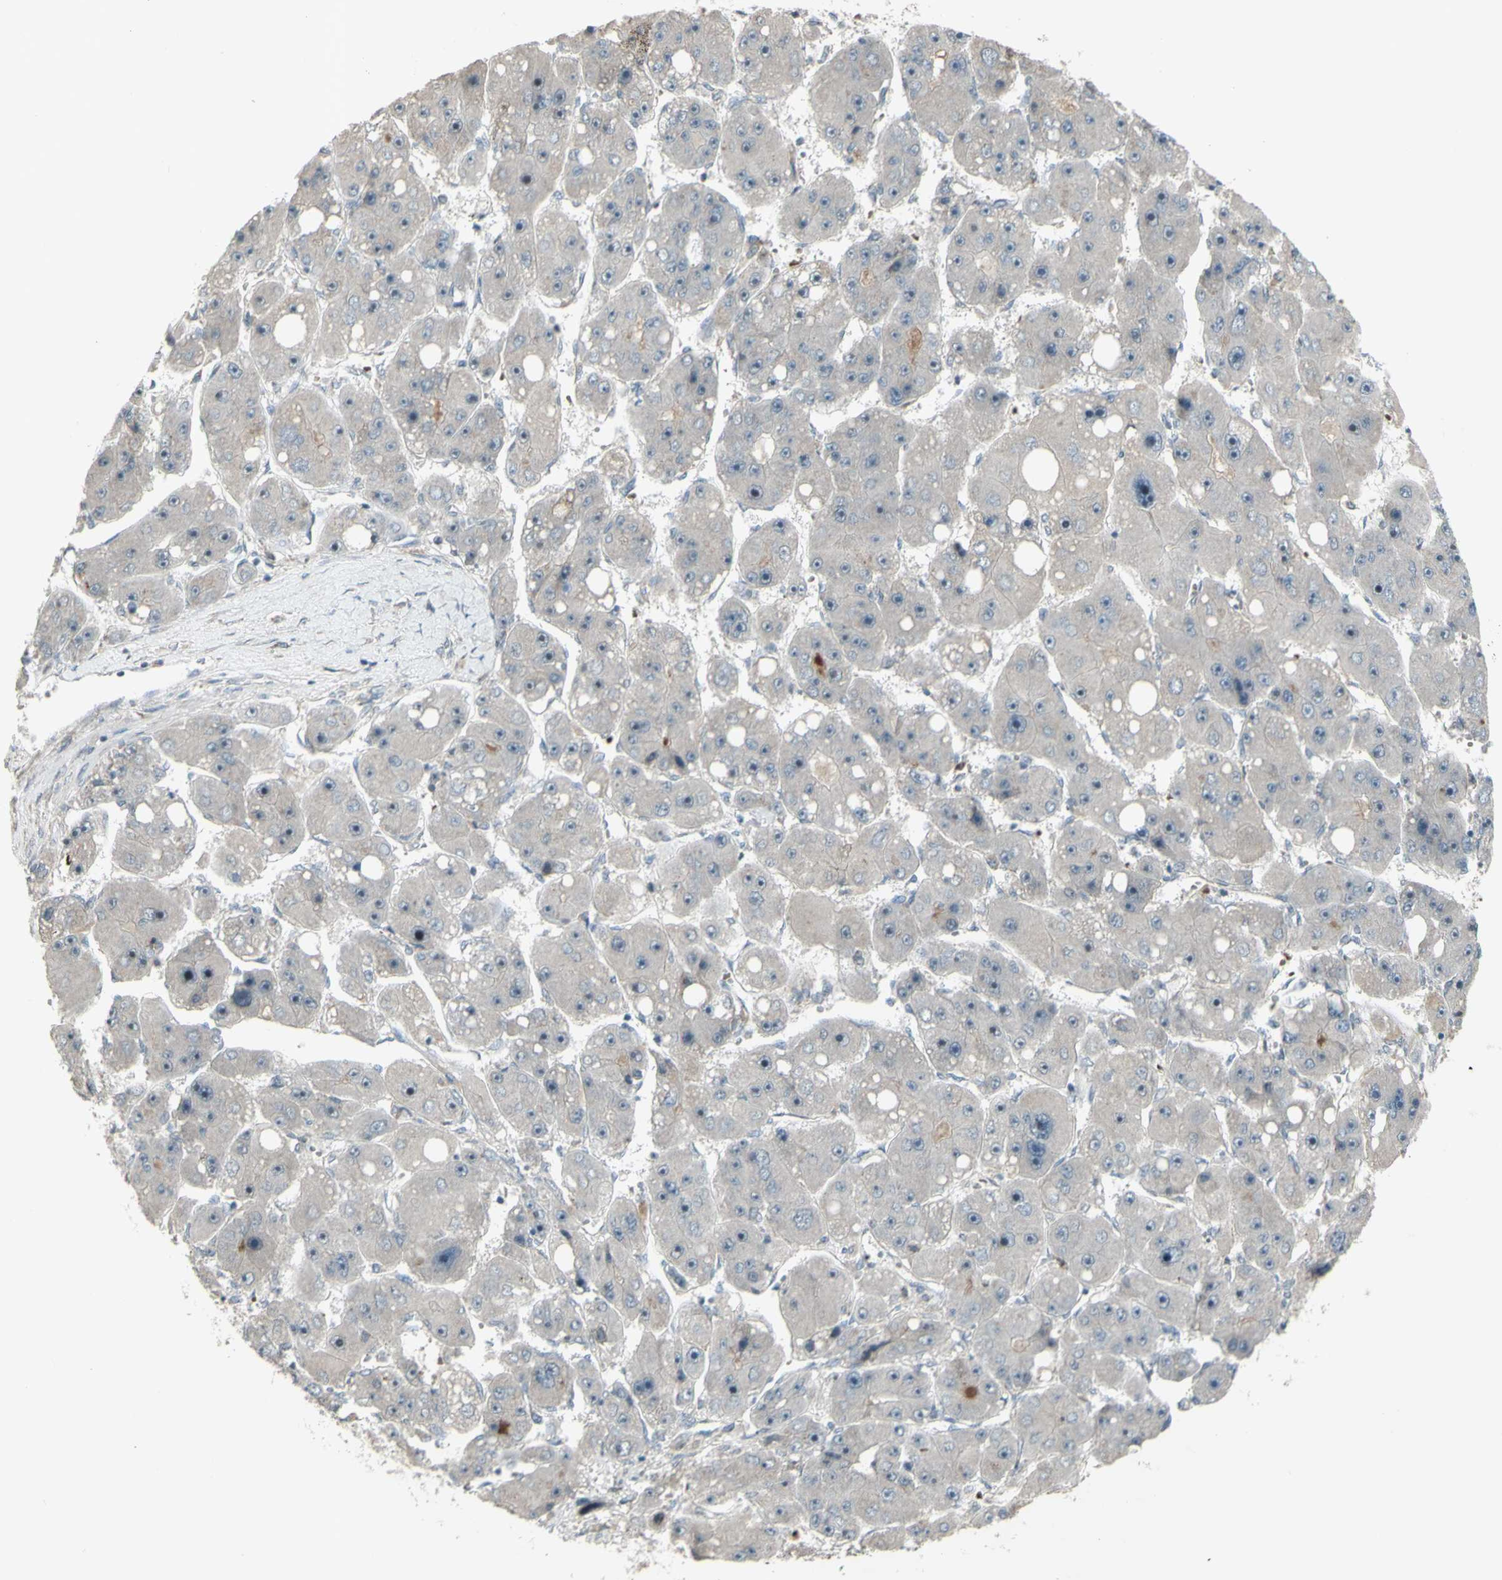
{"staining": {"intensity": "weak", "quantity": ">75%", "location": "cytoplasmic/membranous"}, "tissue": "liver cancer", "cell_type": "Tumor cells", "image_type": "cancer", "snomed": [{"axis": "morphology", "description": "Carcinoma, Hepatocellular, NOS"}, {"axis": "topography", "description": "Liver"}], "caption": "Protein staining of liver cancer (hepatocellular carcinoma) tissue reveals weak cytoplasmic/membranous expression in approximately >75% of tumor cells.", "gene": "GRAMD1B", "patient": {"sex": "female", "age": 61}}